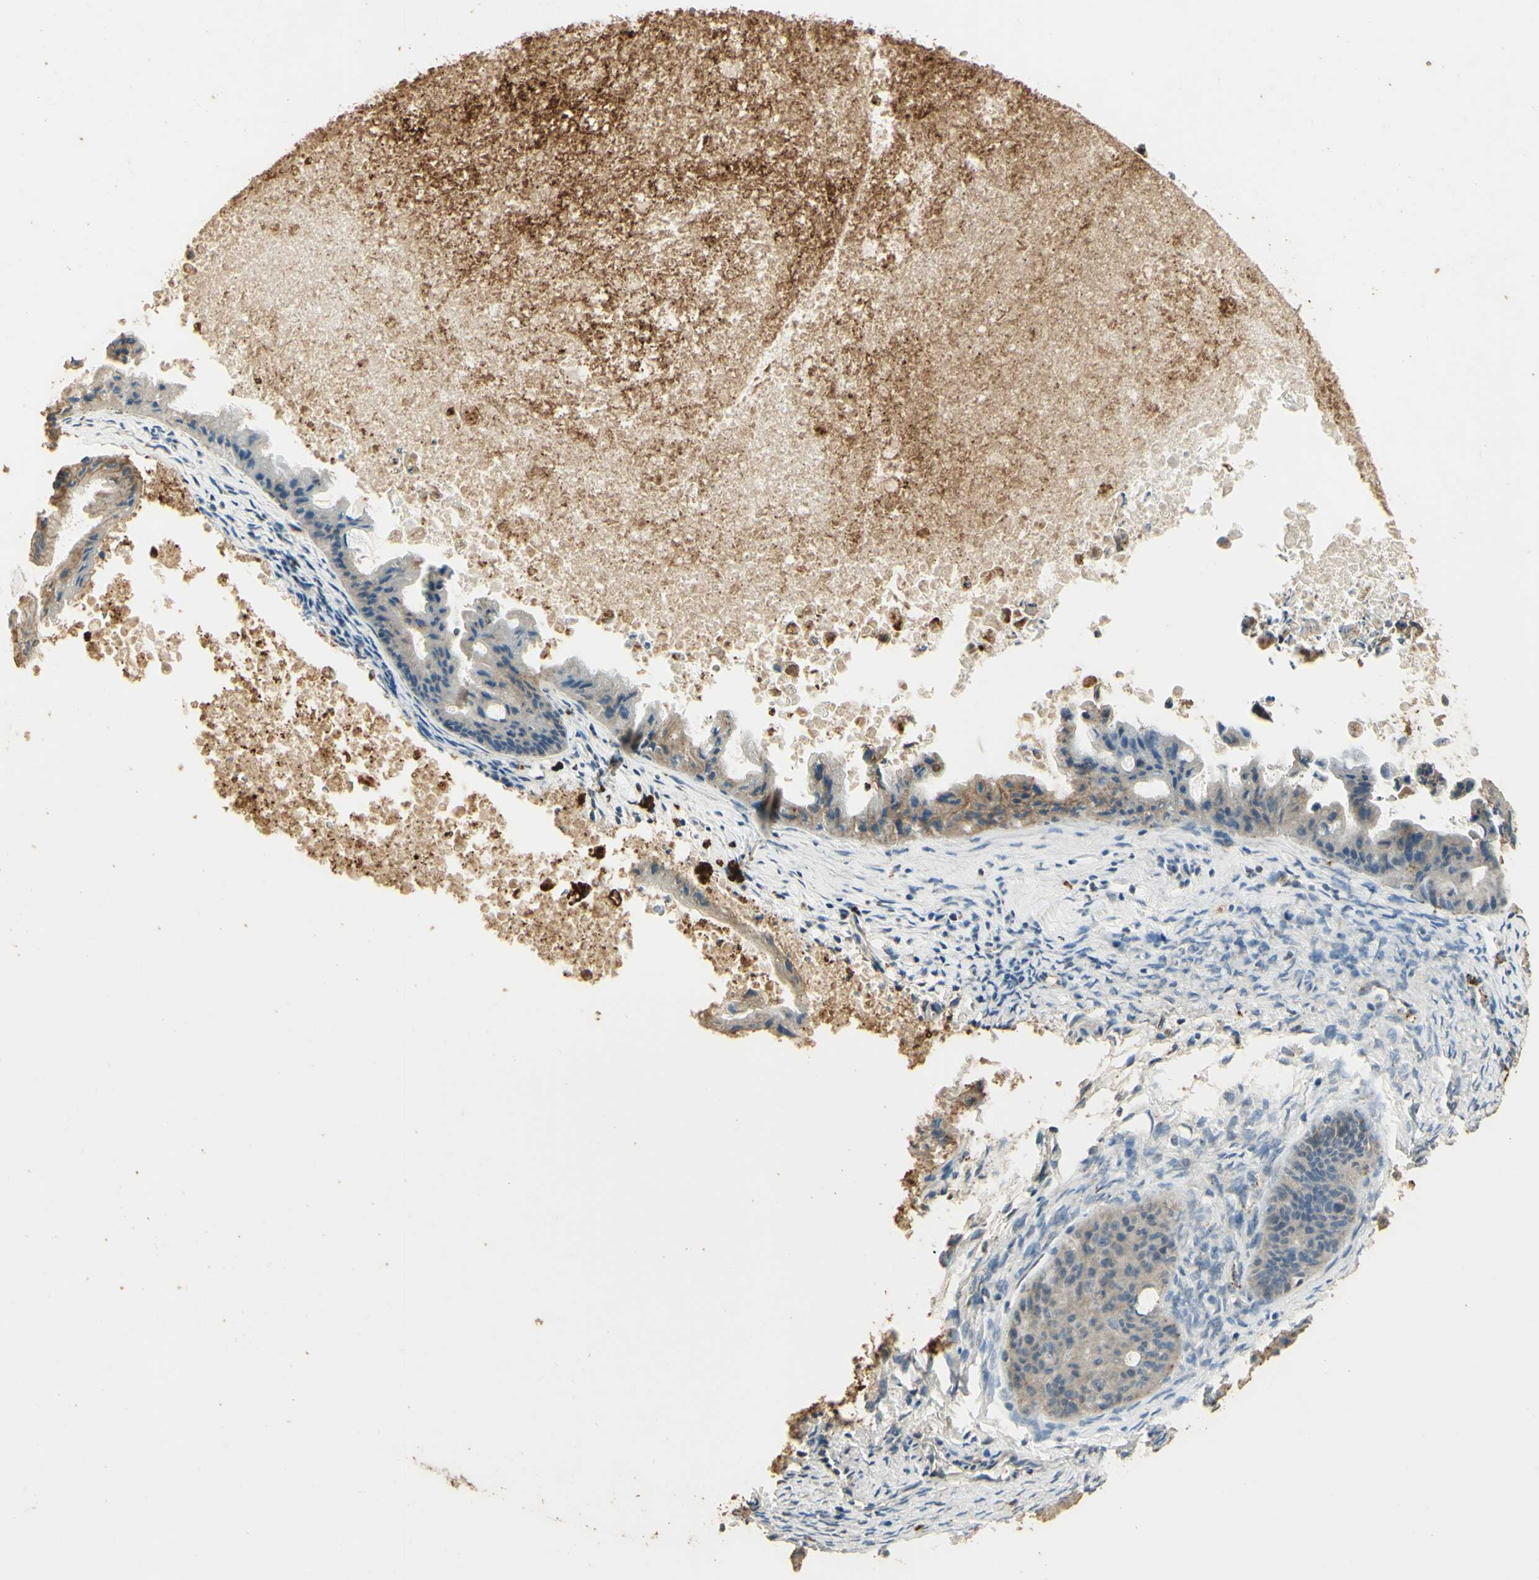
{"staining": {"intensity": "negative", "quantity": "none", "location": "none"}, "tissue": "ovarian cancer", "cell_type": "Tumor cells", "image_type": "cancer", "snomed": [{"axis": "morphology", "description": "Cystadenocarcinoma, mucinous, NOS"}, {"axis": "topography", "description": "Ovary"}], "caption": "Immunohistochemical staining of mucinous cystadenocarcinoma (ovarian) reveals no significant positivity in tumor cells.", "gene": "ARHGEF17", "patient": {"sex": "female", "age": 37}}